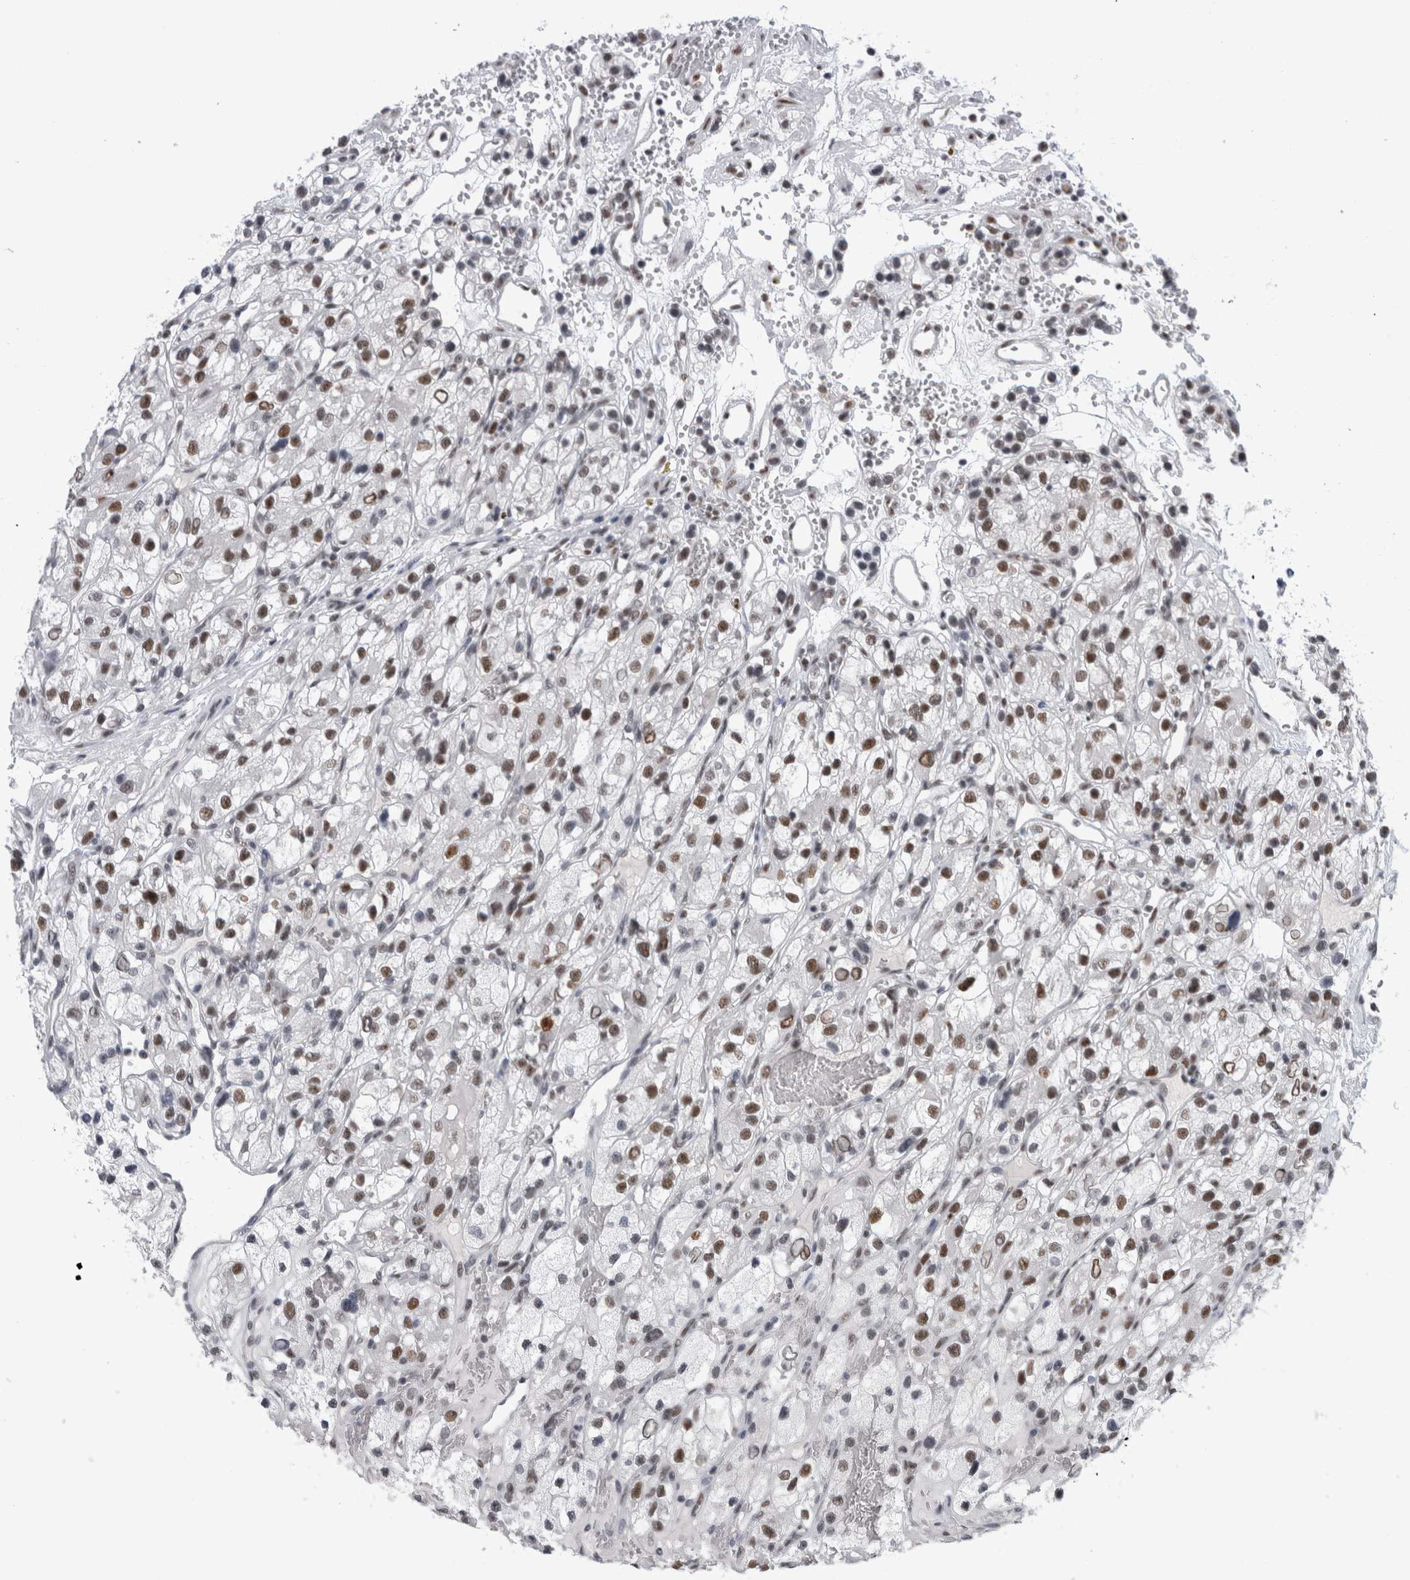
{"staining": {"intensity": "moderate", "quantity": ">75%", "location": "nuclear"}, "tissue": "renal cancer", "cell_type": "Tumor cells", "image_type": "cancer", "snomed": [{"axis": "morphology", "description": "Adenocarcinoma, NOS"}, {"axis": "topography", "description": "Kidney"}], "caption": "An IHC histopathology image of tumor tissue is shown. Protein staining in brown shows moderate nuclear positivity in adenocarcinoma (renal) within tumor cells.", "gene": "API5", "patient": {"sex": "female", "age": 57}}